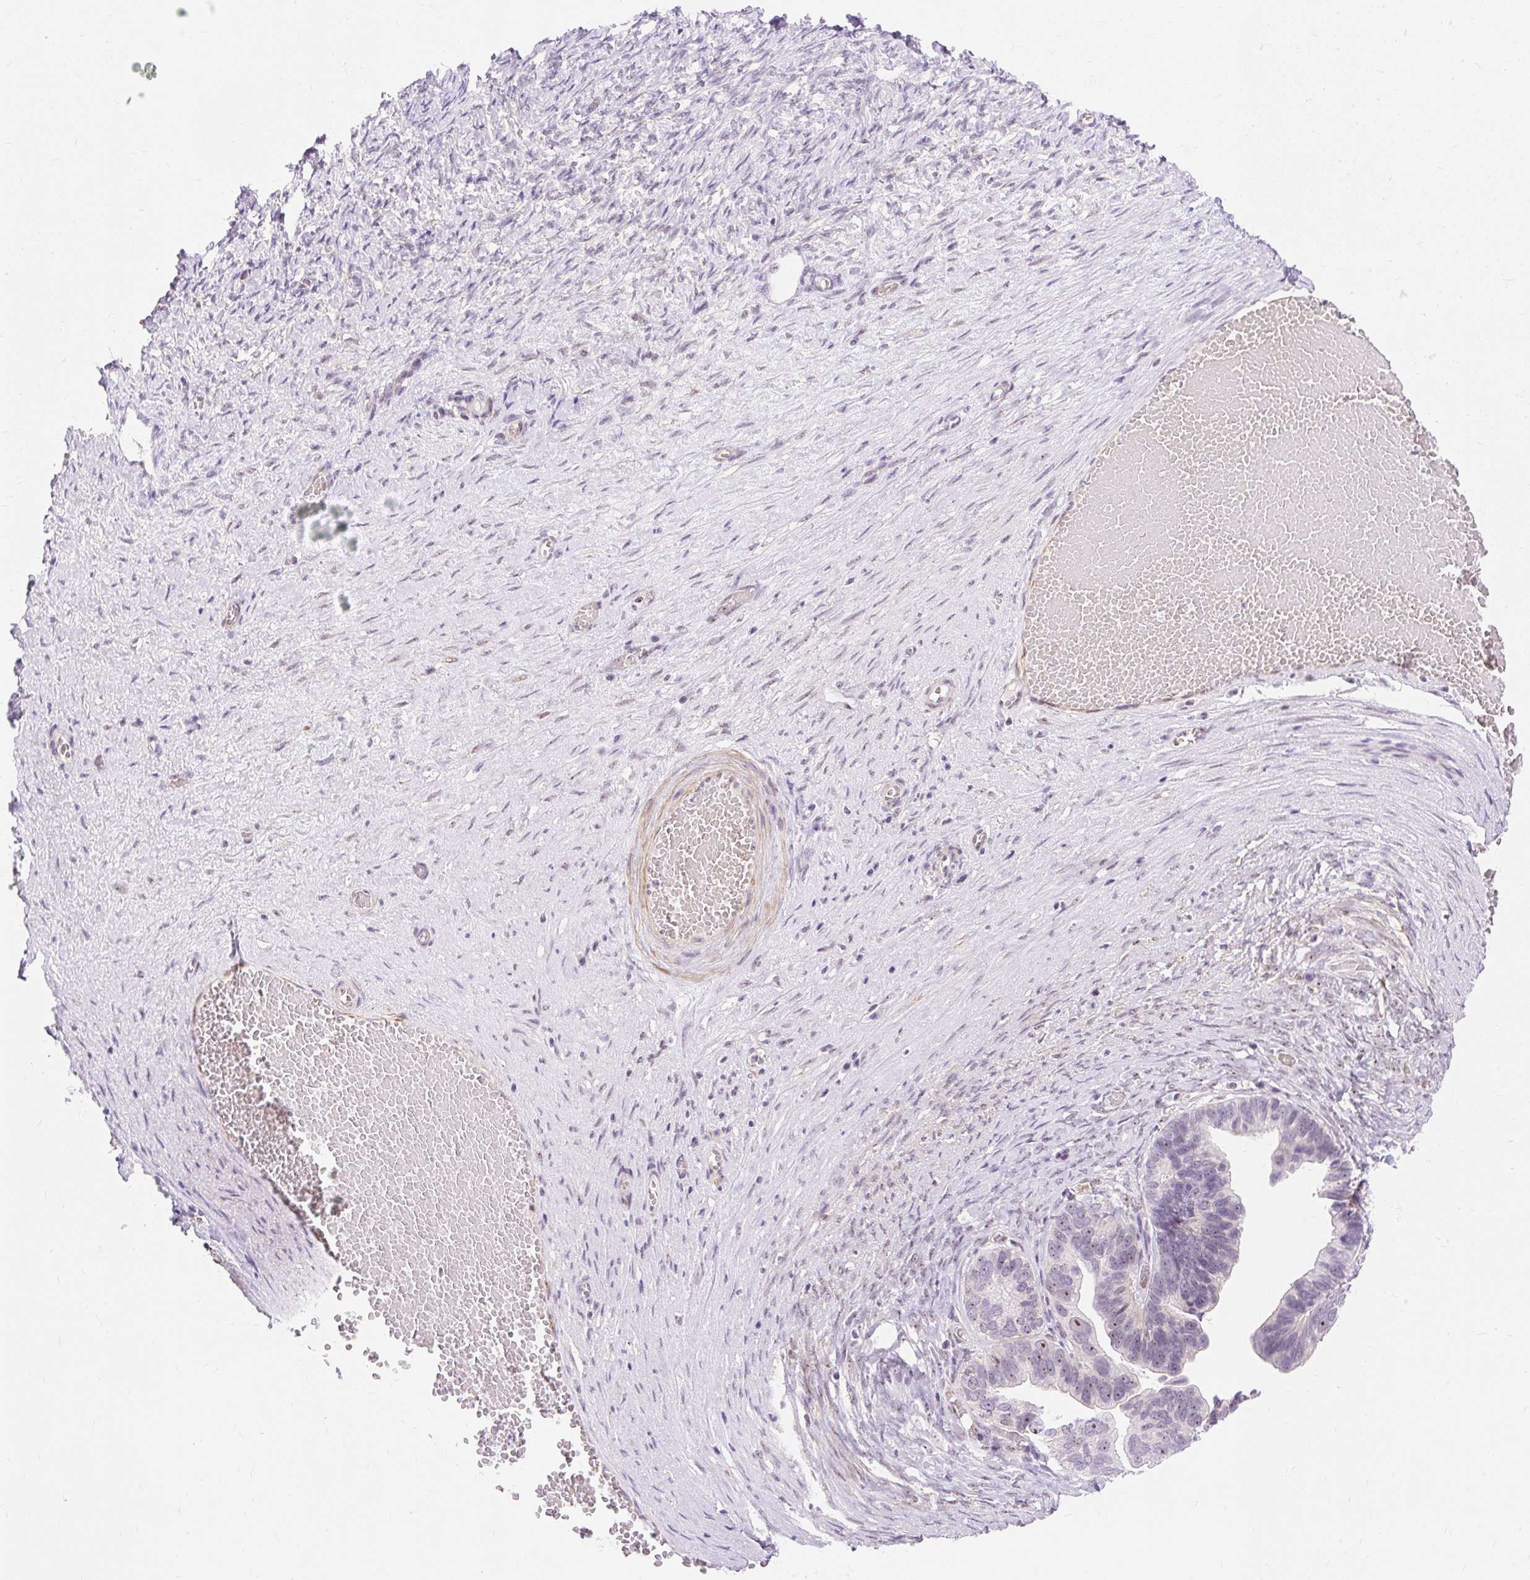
{"staining": {"intensity": "moderate", "quantity": "<25%", "location": "nuclear"}, "tissue": "ovarian cancer", "cell_type": "Tumor cells", "image_type": "cancer", "snomed": [{"axis": "morphology", "description": "Cystadenocarcinoma, serous, NOS"}, {"axis": "topography", "description": "Ovary"}], "caption": "A histopathology image showing moderate nuclear expression in about <25% of tumor cells in ovarian cancer (serous cystadenocarcinoma), as visualized by brown immunohistochemical staining.", "gene": "OBP2A", "patient": {"sex": "female", "age": 56}}